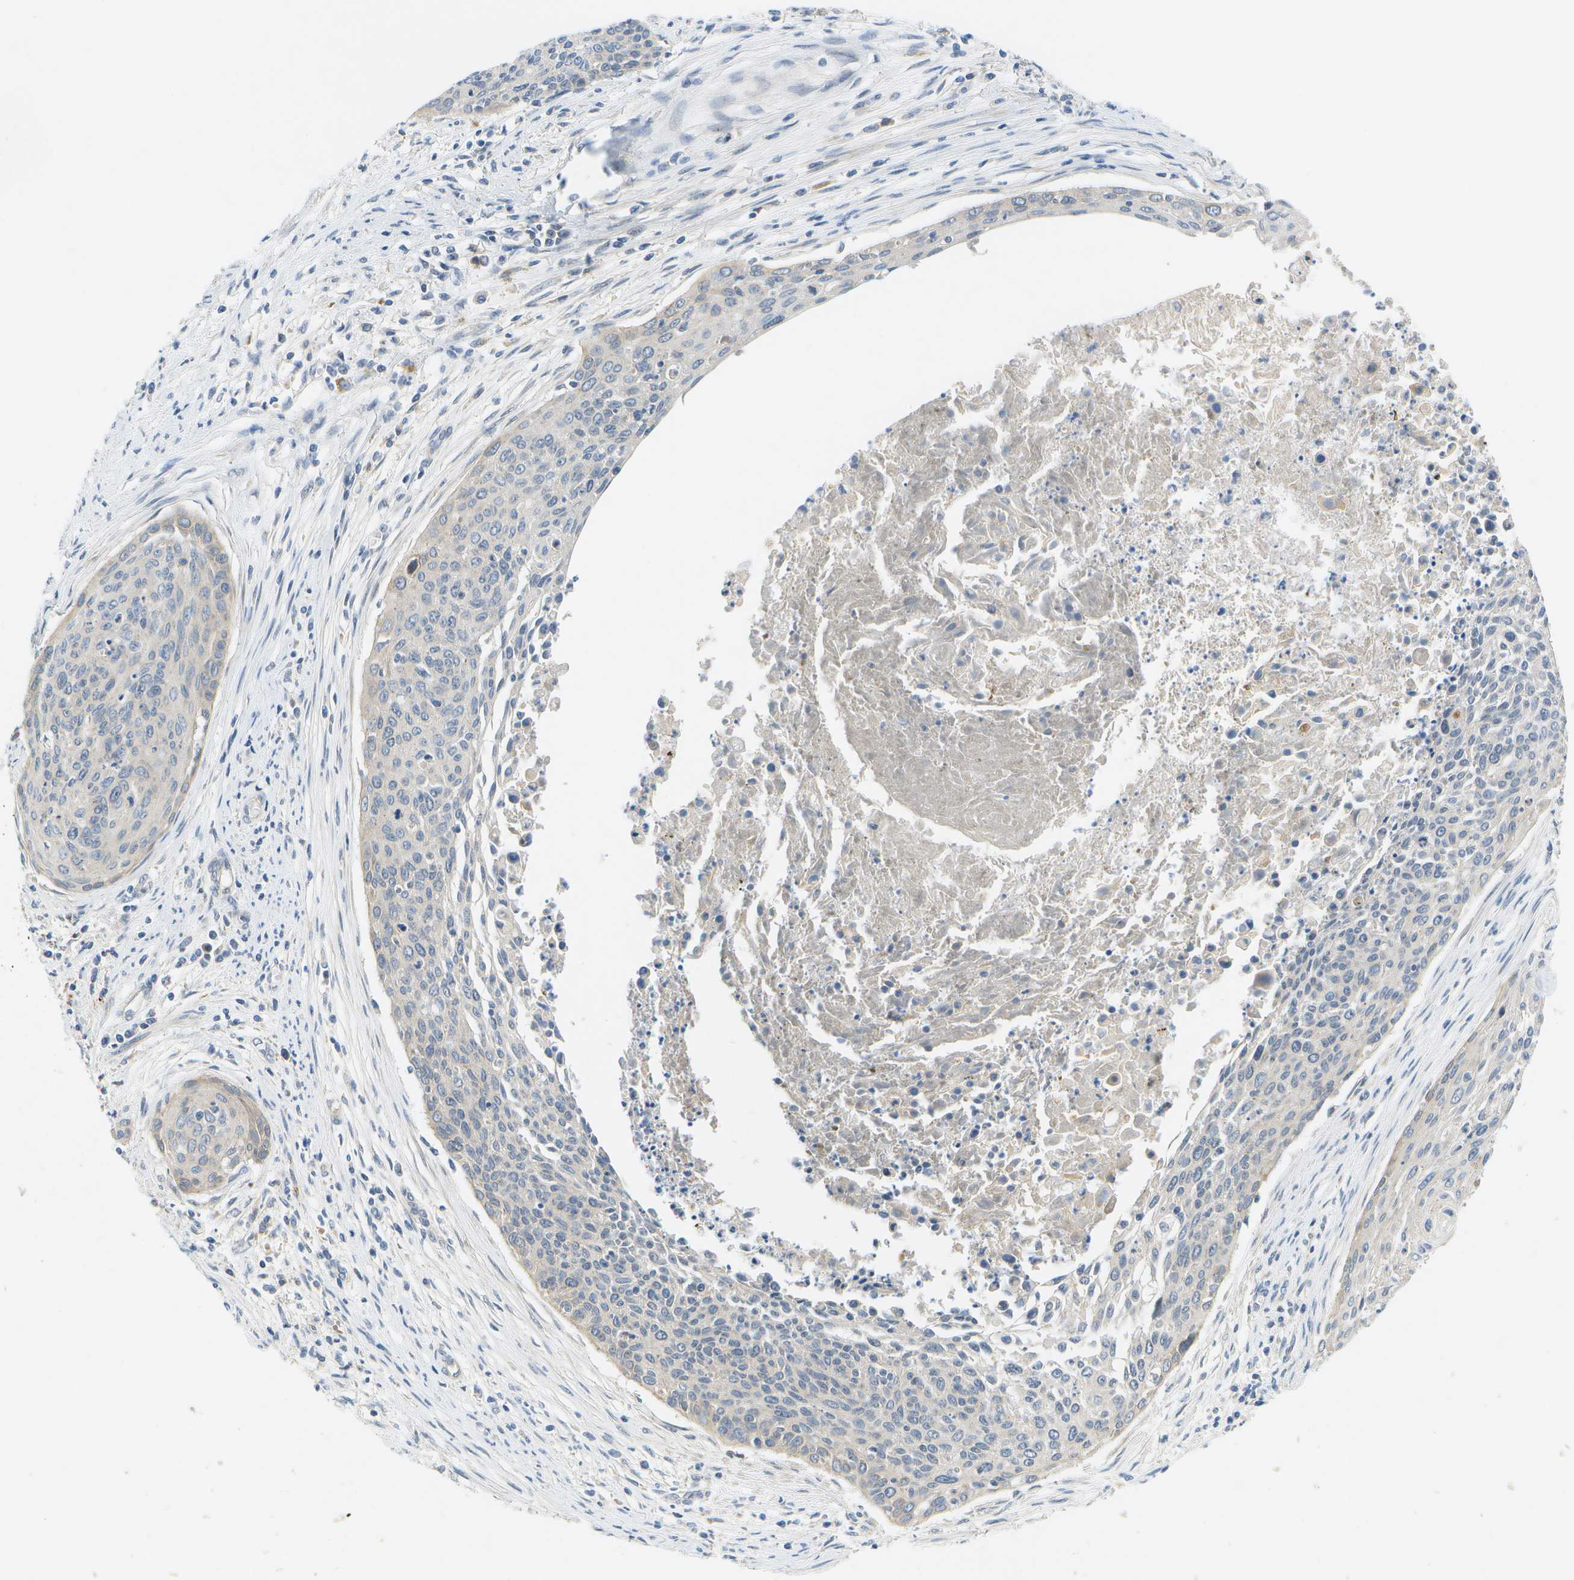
{"staining": {"intensity": "negative", "quantity": "none", "location": "none"}, "tissue": "cervical cancer", "cell_type": "Tumor cells", "image_type": "cancer", "snomed": [{"axis": "morphology", "description": "Squamous cell carcinoma, NOS"}, {"axis": "topography", "description": "Cervix"}], "caption": "The image shows no staining of tumor cells in cervical squamous cell carcinoma.", "gene": "SLC25A20", "patient": {"sex": "female", "age": 55}}